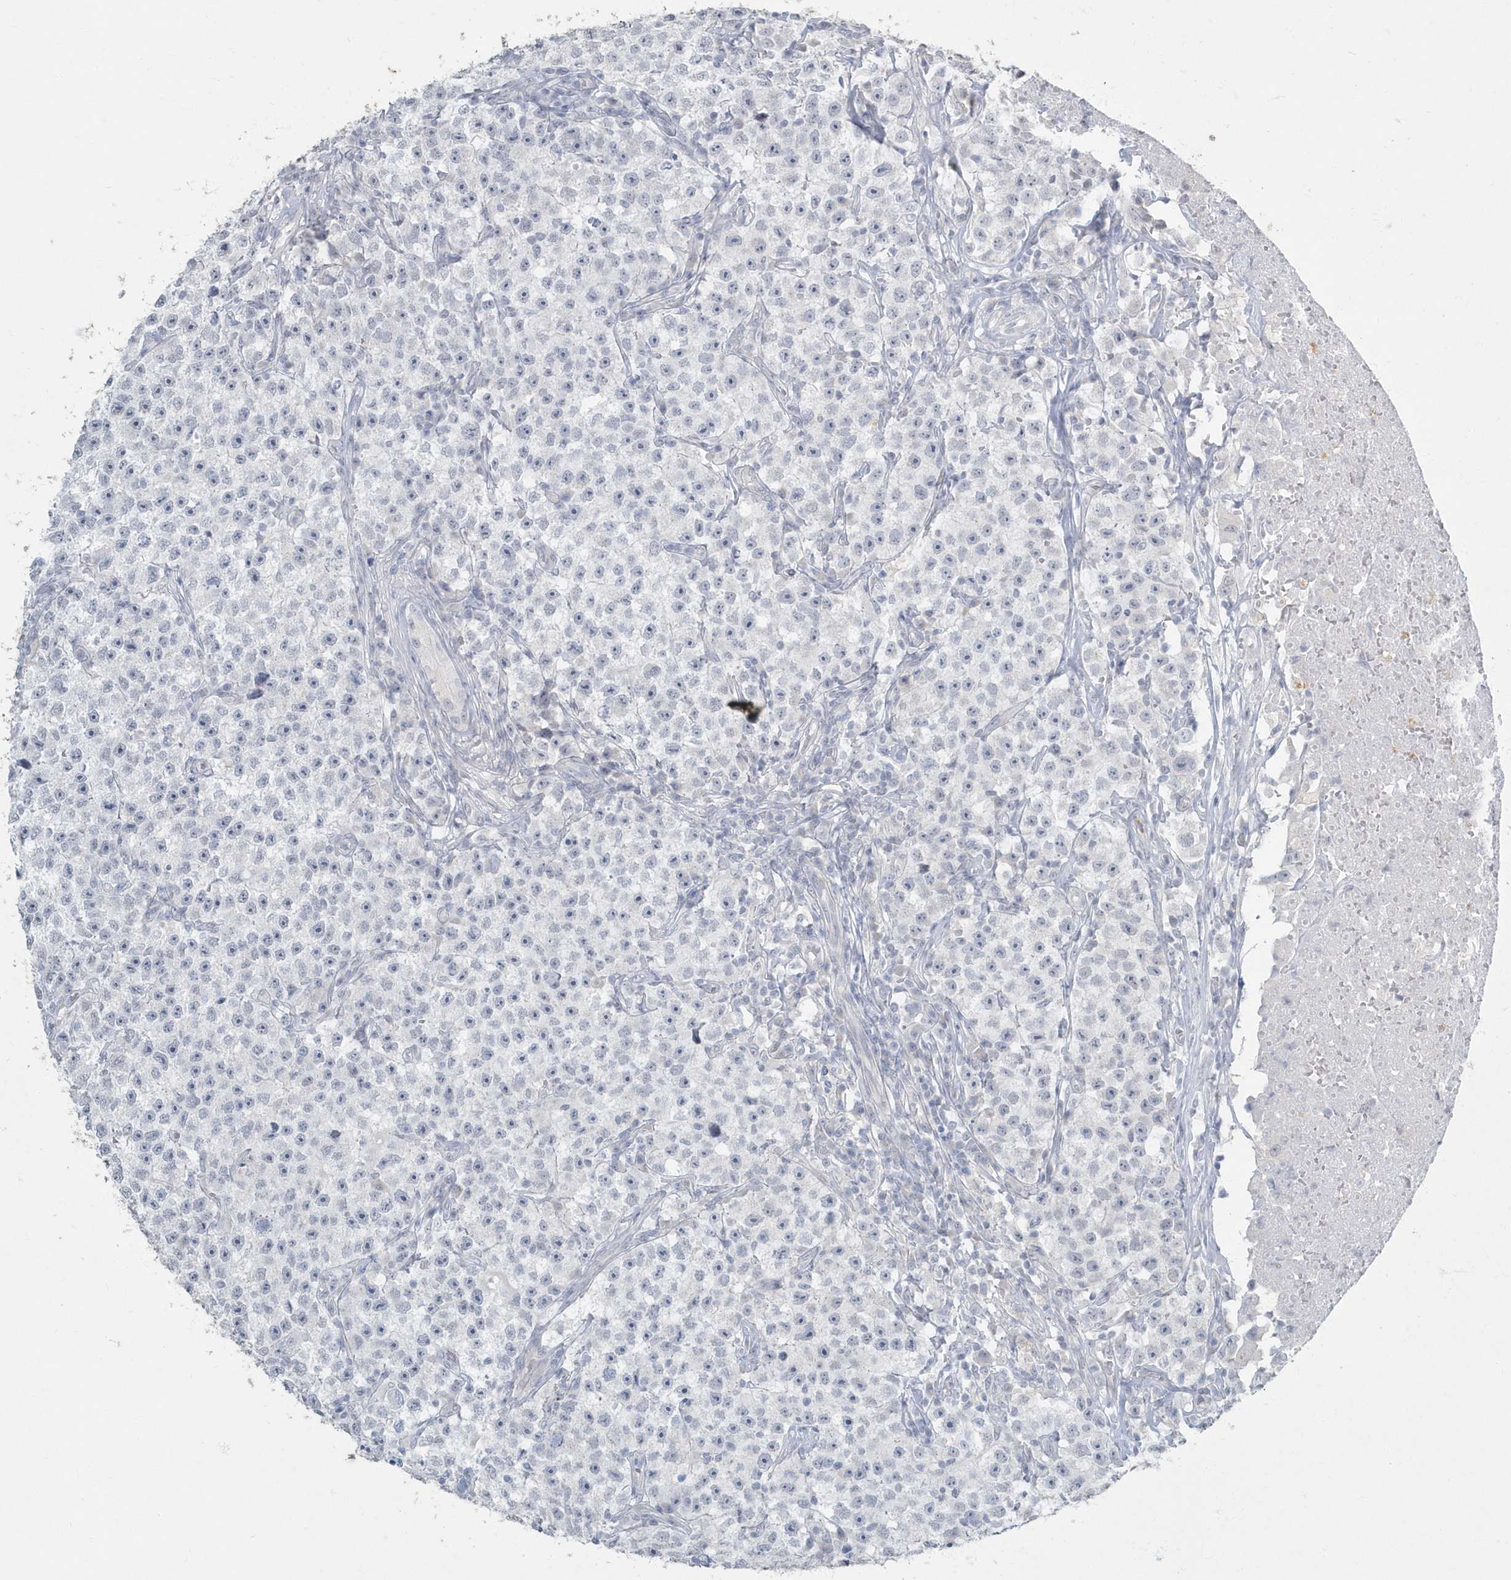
{"staining": {"intensity": "negative", "quantity": "none", "location": "none"}, "tissue": "testis cancer", "cell_type": "Tumor cells", "image_type": "cancer", "snomed": [{"axis": "morphology", "description": "Seminoma, NOS"}, {"axis": "topography", "description": "Testis"}], "caption": "Testis cancer stained for a protein using immunohistochemistry (IHC) shows no expression tumor cells.", "gene": "MYOT", "patient": {"sex": "male", "age": 22}}